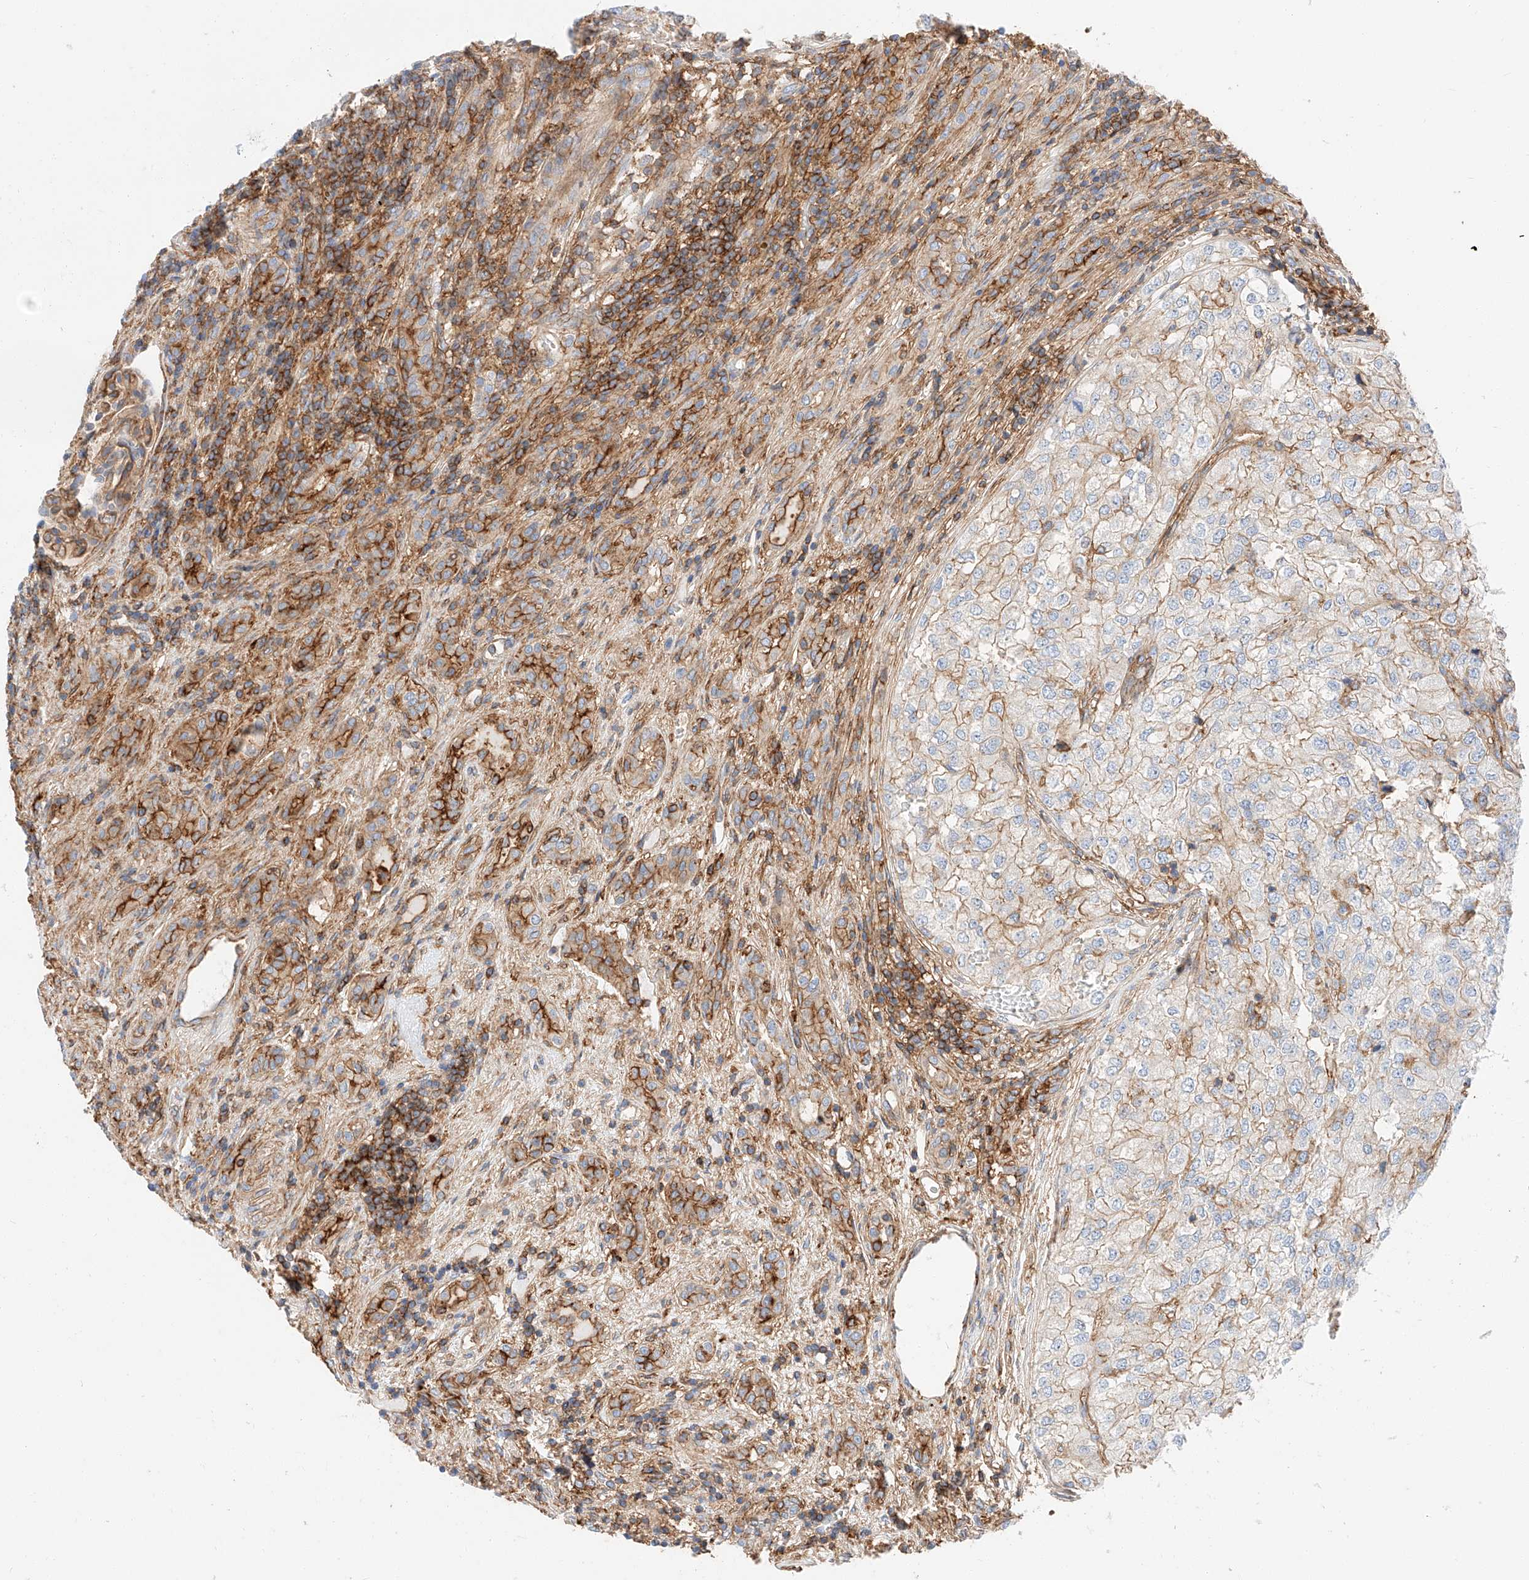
{"staining": {"intensity": "weak", "quantity": ">75%", "location": "cytoplasmic/membranous"}, "tissue": "renal cancer", "cell_type": "Tumor cells", "image_type": "cancer", "snomed": [{"axis": "morphology", "description": "Adenocarcinoma, NOS"}, {"axis": "topography", "description": "Kidney"}], "caption": "IHC of human adenocarcinoma (renal) displays low levels of weak cytoplasmic/membranous positivity in about >75% of tumor cells.", "gene": "HAUS4", "patient": {"sex": "female", "age": 54}}